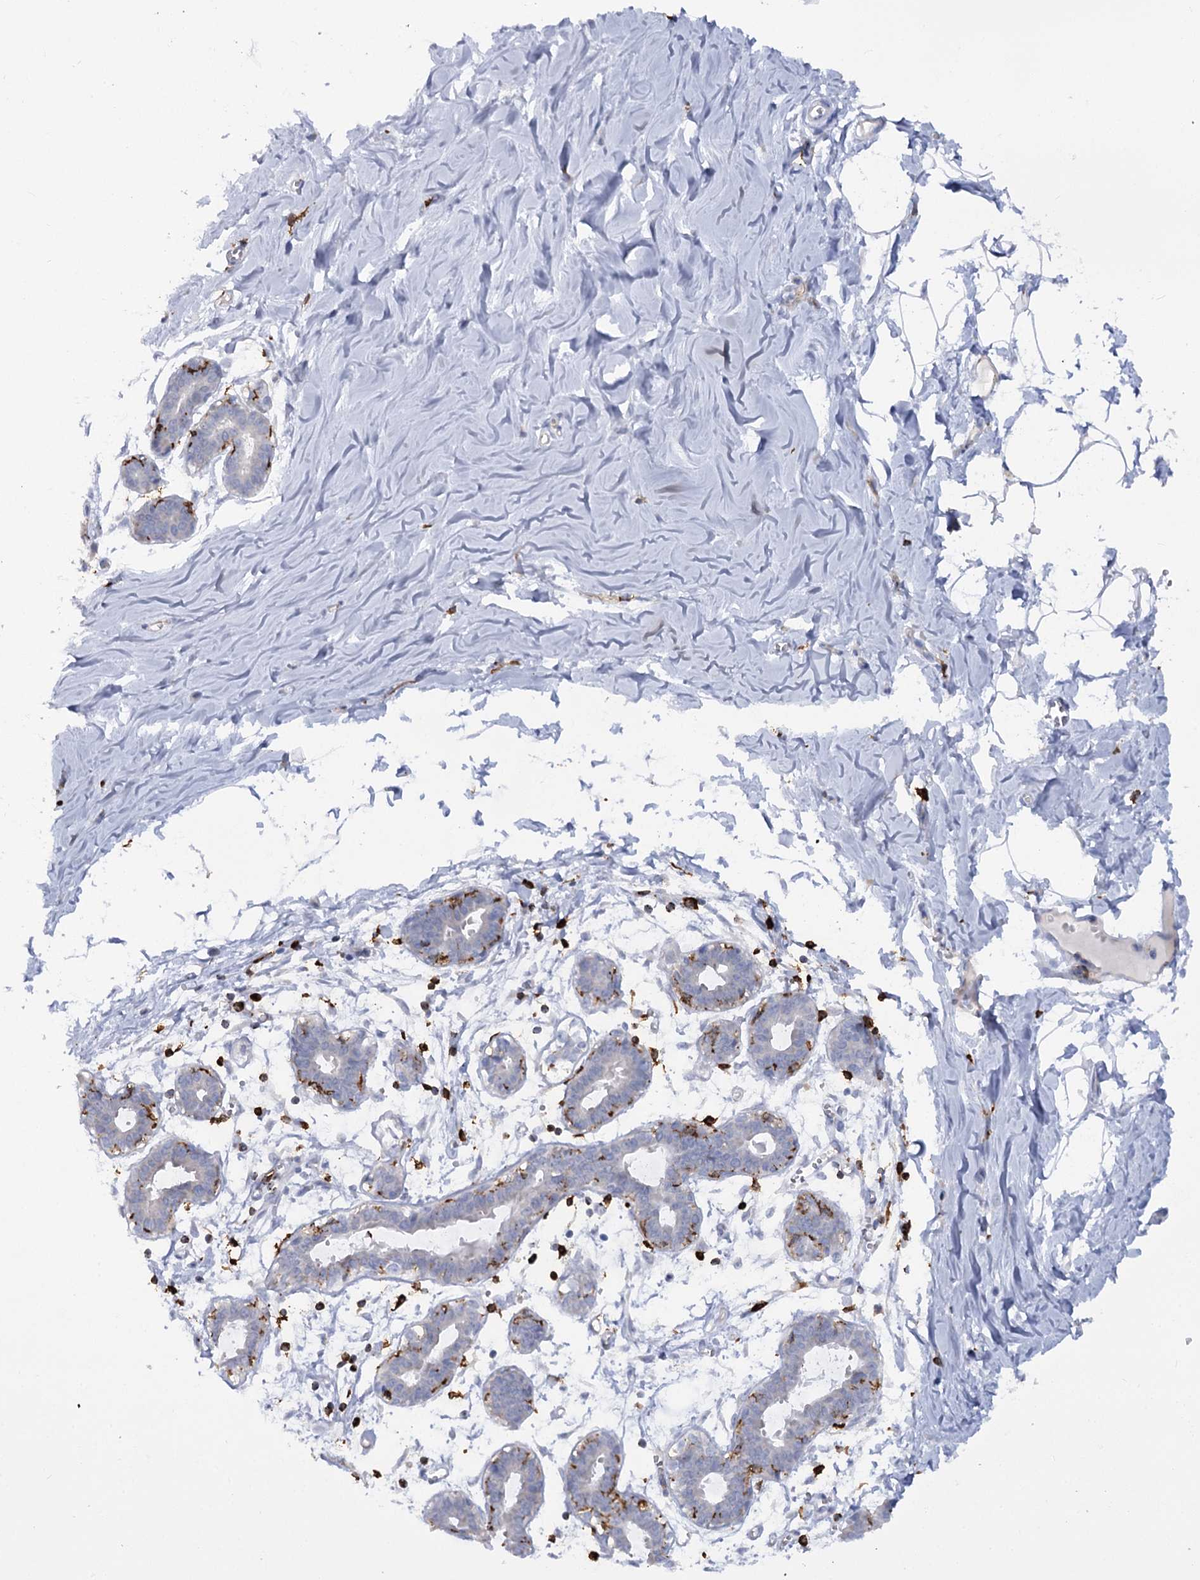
{"staining": {"intensity": "negative", "quantity": "none", "location": "none"}, "tissue": "breast", "cell_type": "Adipocytes", "image_type": "normal", "snomed": [{"axis": "morphology", "description": "Normal tissue, NOS"}, {"axis": "topography", "description": "Breast"}], "caption": "Human breast stained for a protein using immunohistochemistry reveals no staining in adipocytes.", "gene": "PIWIL4", "patient": {"sex": "female", "age": 27}}